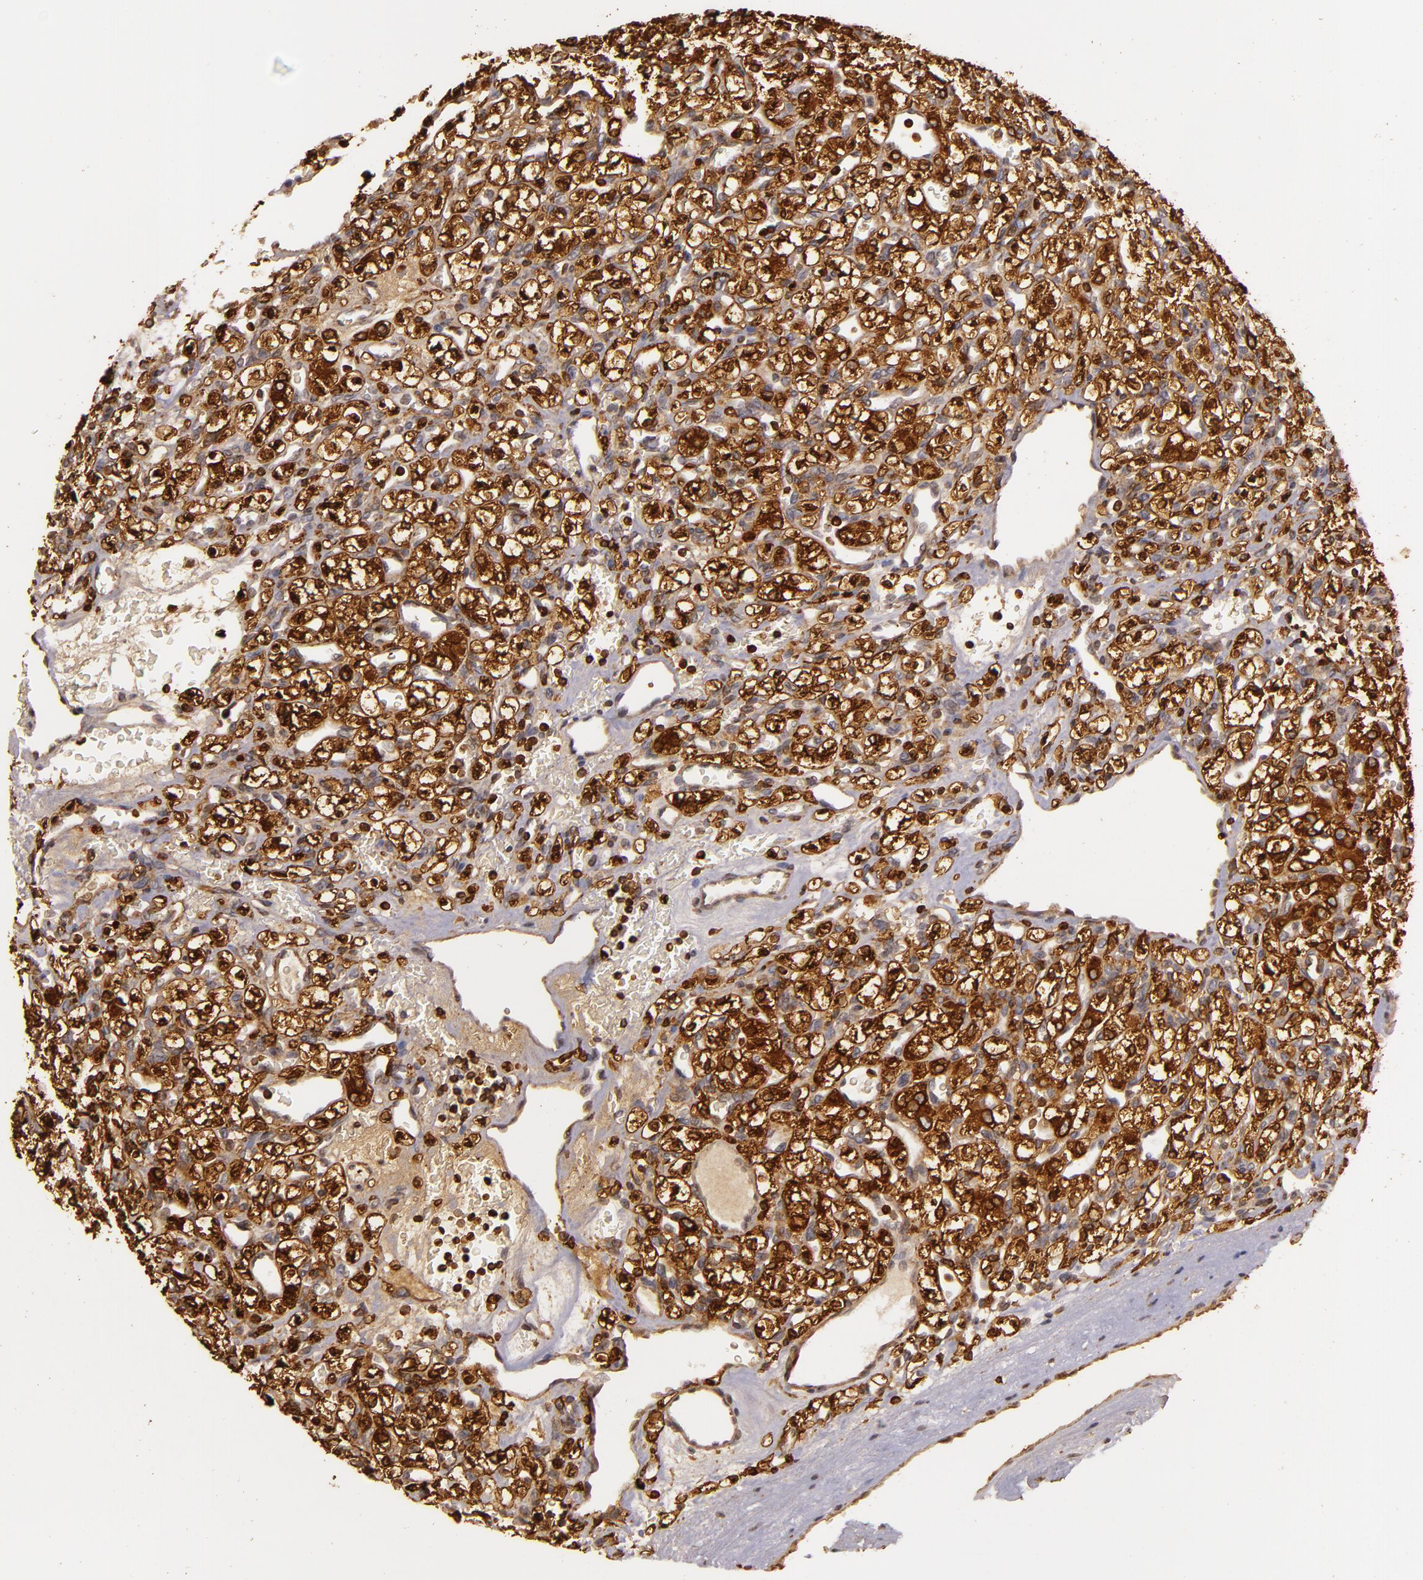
{"staining": {"intensity": "strong", "quantity": ">75%", "location": "cytoplasmic/membranous"}, "tissue": "renal cancer", "cell_type": "Tumor cells", "image_type": "cancer", "snomed": [{"axis": "morphology", "description": "Adenocarcinoma, NOS"}, {"axis": "topography", "description": "Kidney"}], "caption": "Immunohistochemistry (IHC) image of neoplastic tissue: renal cancer stained using immunohistochemistry demonstrates high levels of strong protein expression localized specifically in the cytoplasmic/membranous of tumor cells, appearing as a cytoplasmic/membranous brown color.", "gene": "SLC9A3R1", "patient": {"sex": "female", "age": 62}}